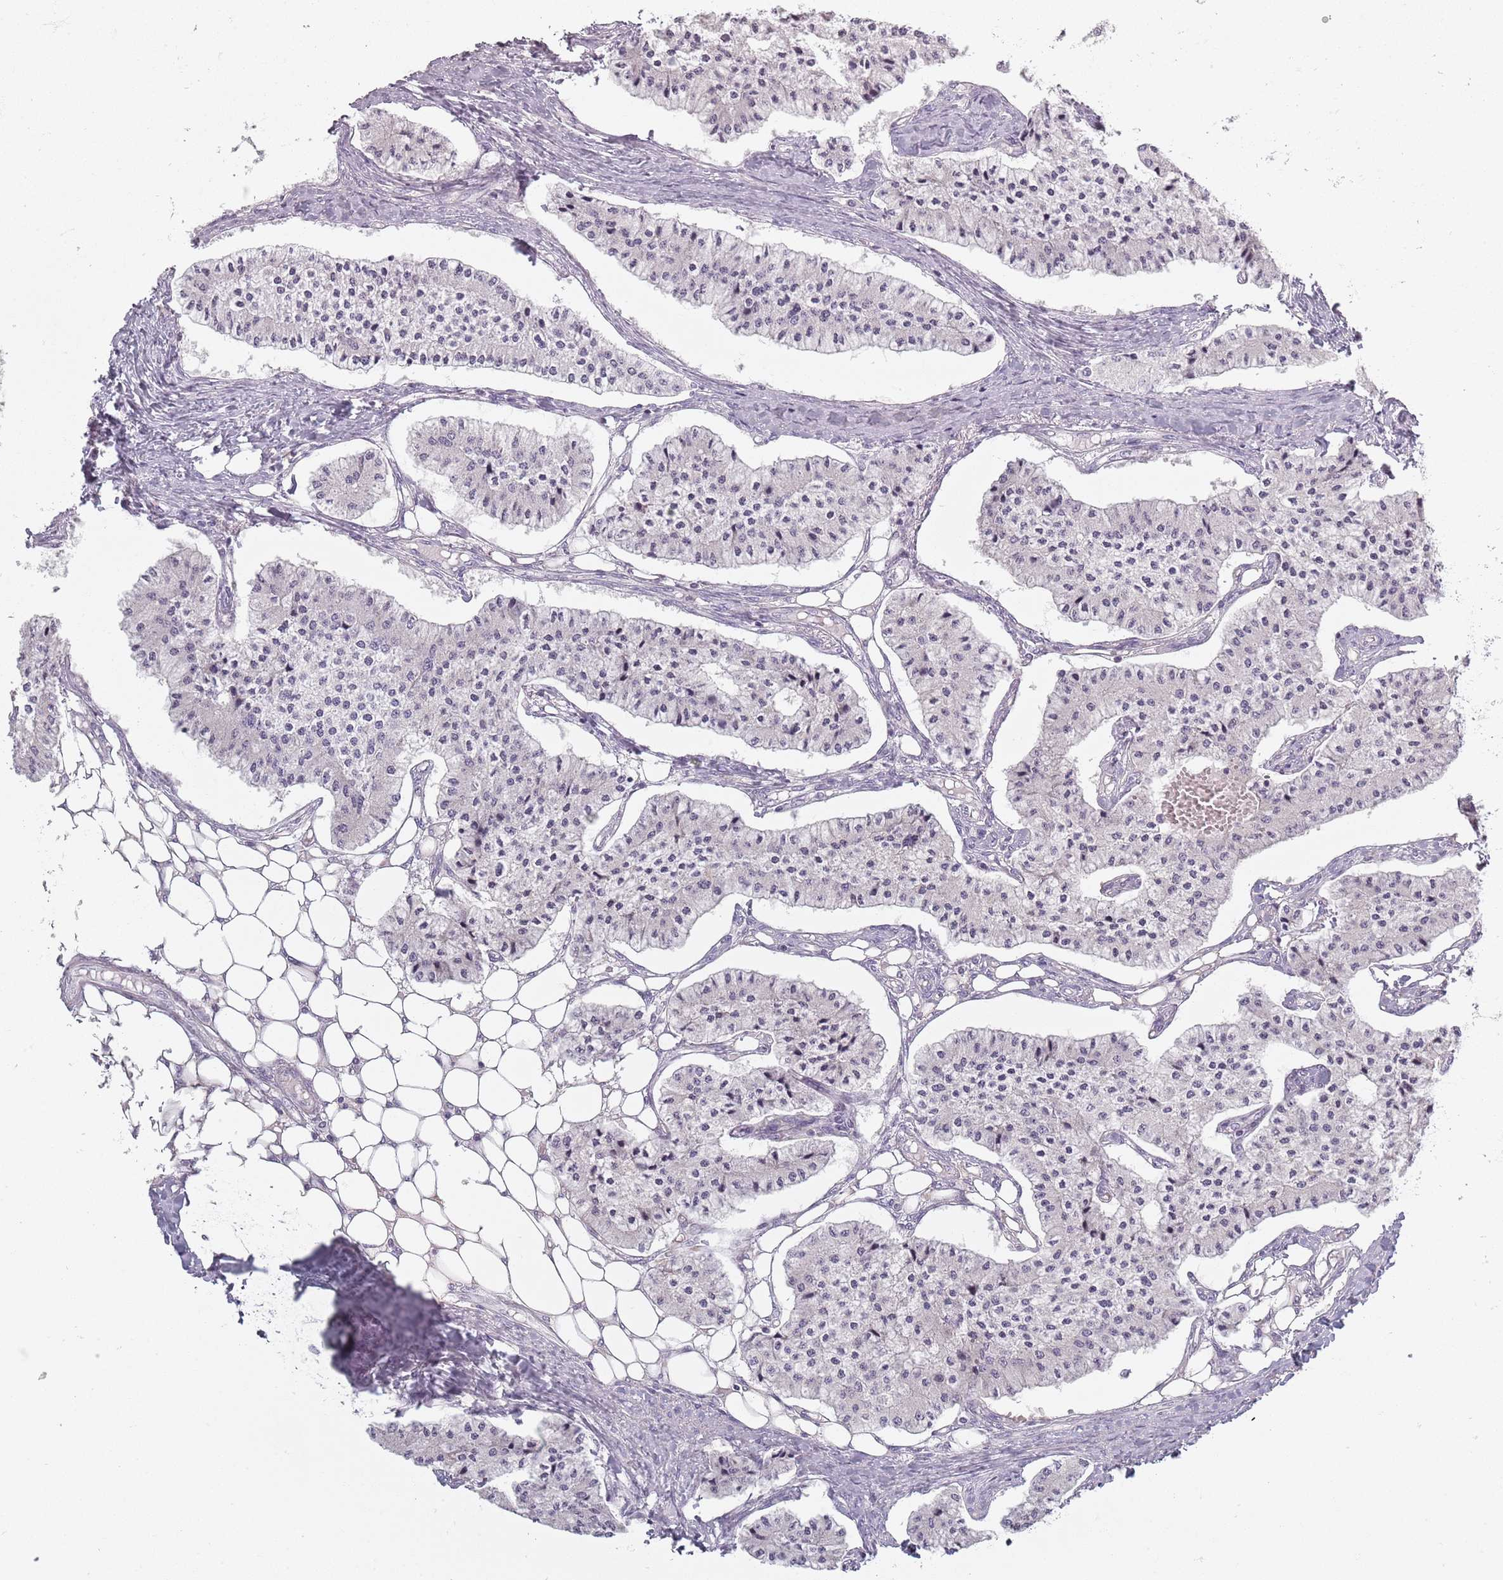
{"staining": {"intensity": "negative", "quantity": "none", "location": "none"}, "tissue": "carcinoid", "cell_type": "Tumor cells", "image_type": "cancer", "snomed": [{"axis": "morphology", "description": "Carcinoid, malignant, NOS"}, {"axis": "topography", "description": "Colon"}], "caption": "Immunohistochemical staining of human carcinoid shows no significant positivity in tumor cells.", "gene": "SYNGR3", "patient": {"sex": "female", "age": 52}}